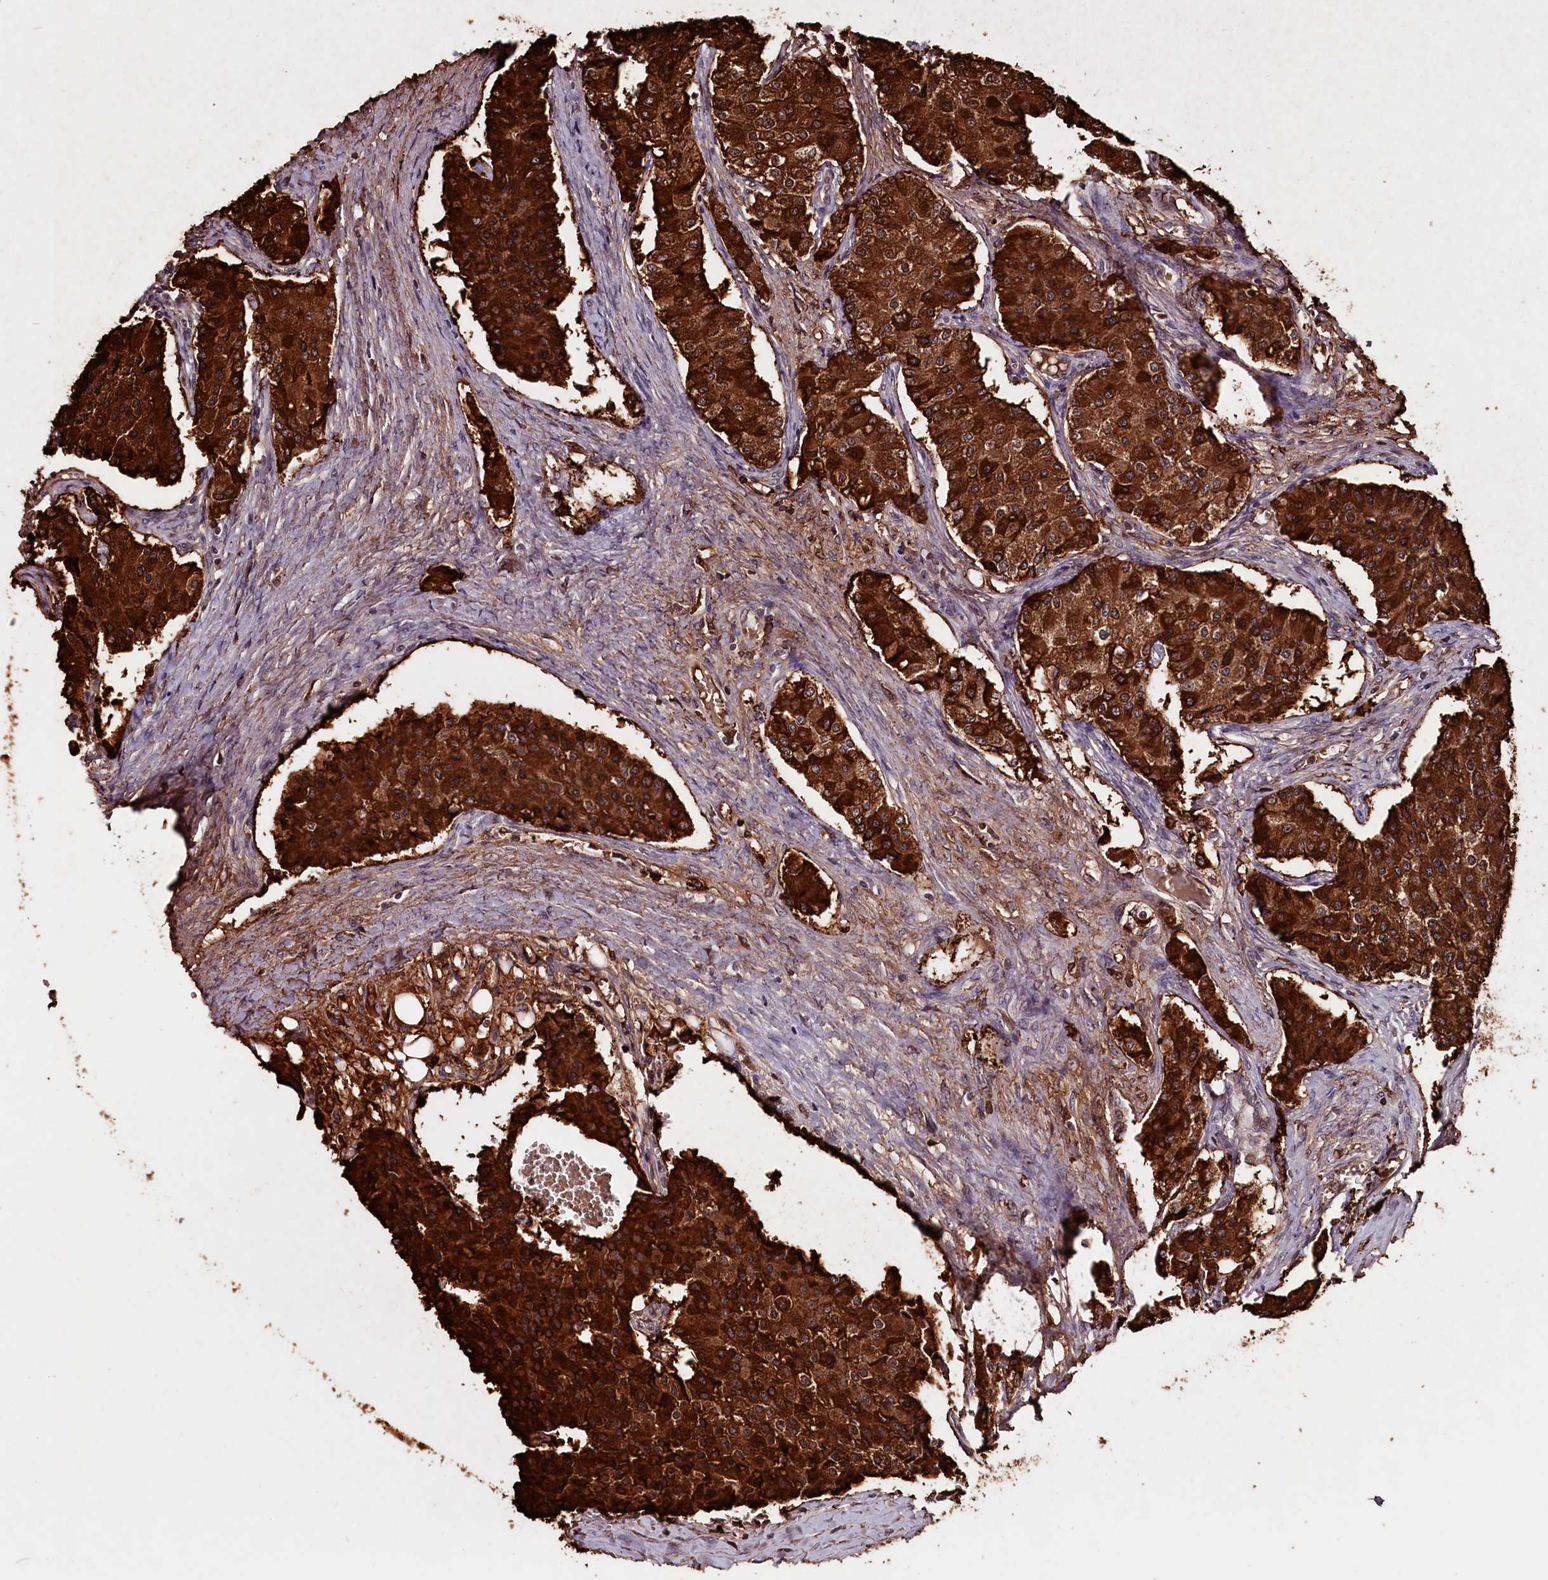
{"staining": {"intensity": "strong", "quantity": ">75%", "location": "cytoplasmic/membranous"}, "tissue": "carcinoid", "cell_type": "Tumor cells", "image_type": "cancer", "snomed": [{"axis": "morphology", "description": "Carcinoid, malignant, NOS"}, {"axis": "topography", "description": "Colon"}], "caption": "DAB (3,3'-diaminobenzidine) immunohistochemical staining of human carcinoid reveals strong cytoplasmic/membranous protein positivity in approximately >75% of tumor cells.", "gene": "RNMT", "patient": {"sex": "female", "age": 52}}